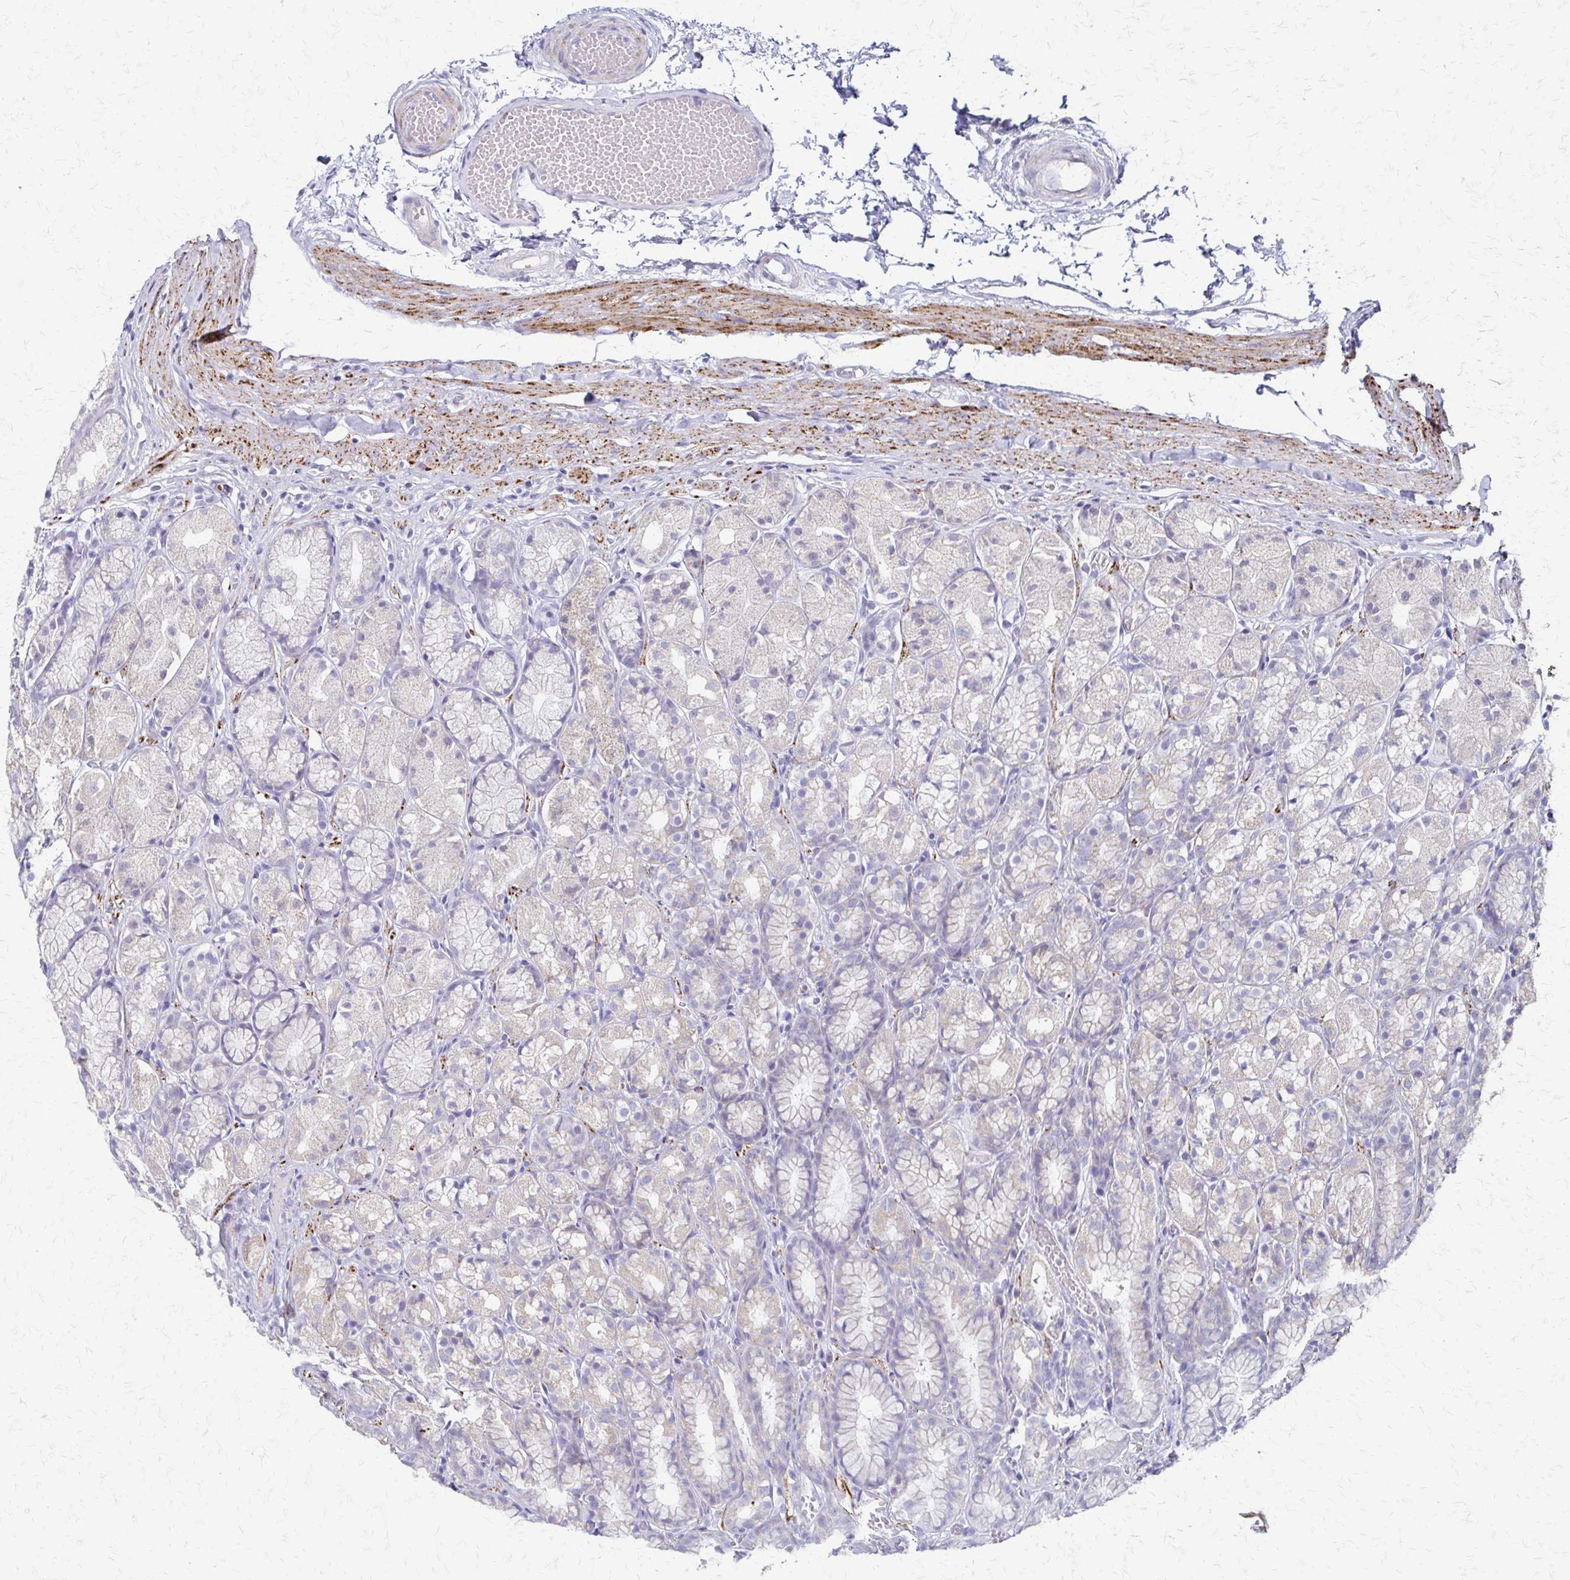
{"staining": {"intensity": "negative", "quantity": "none", "location": "none"}, "tissue": "stomach", "cell_type": "Glandular cells", "image_type": "normal", "snomed": [{"axis": "morphology", "description": "Normal tissue, NOS"}, {"axis": "topography", "description": "Stomach"}], "caption": "Immunohistochemical staining of normal human stomach reveals no significant positivity in glandular cells. (Brightfield microscopy of DAB IHC at high magnification).", "gene": "ZSCAN5B", "patient": {"sex": "male", "age": 70}}